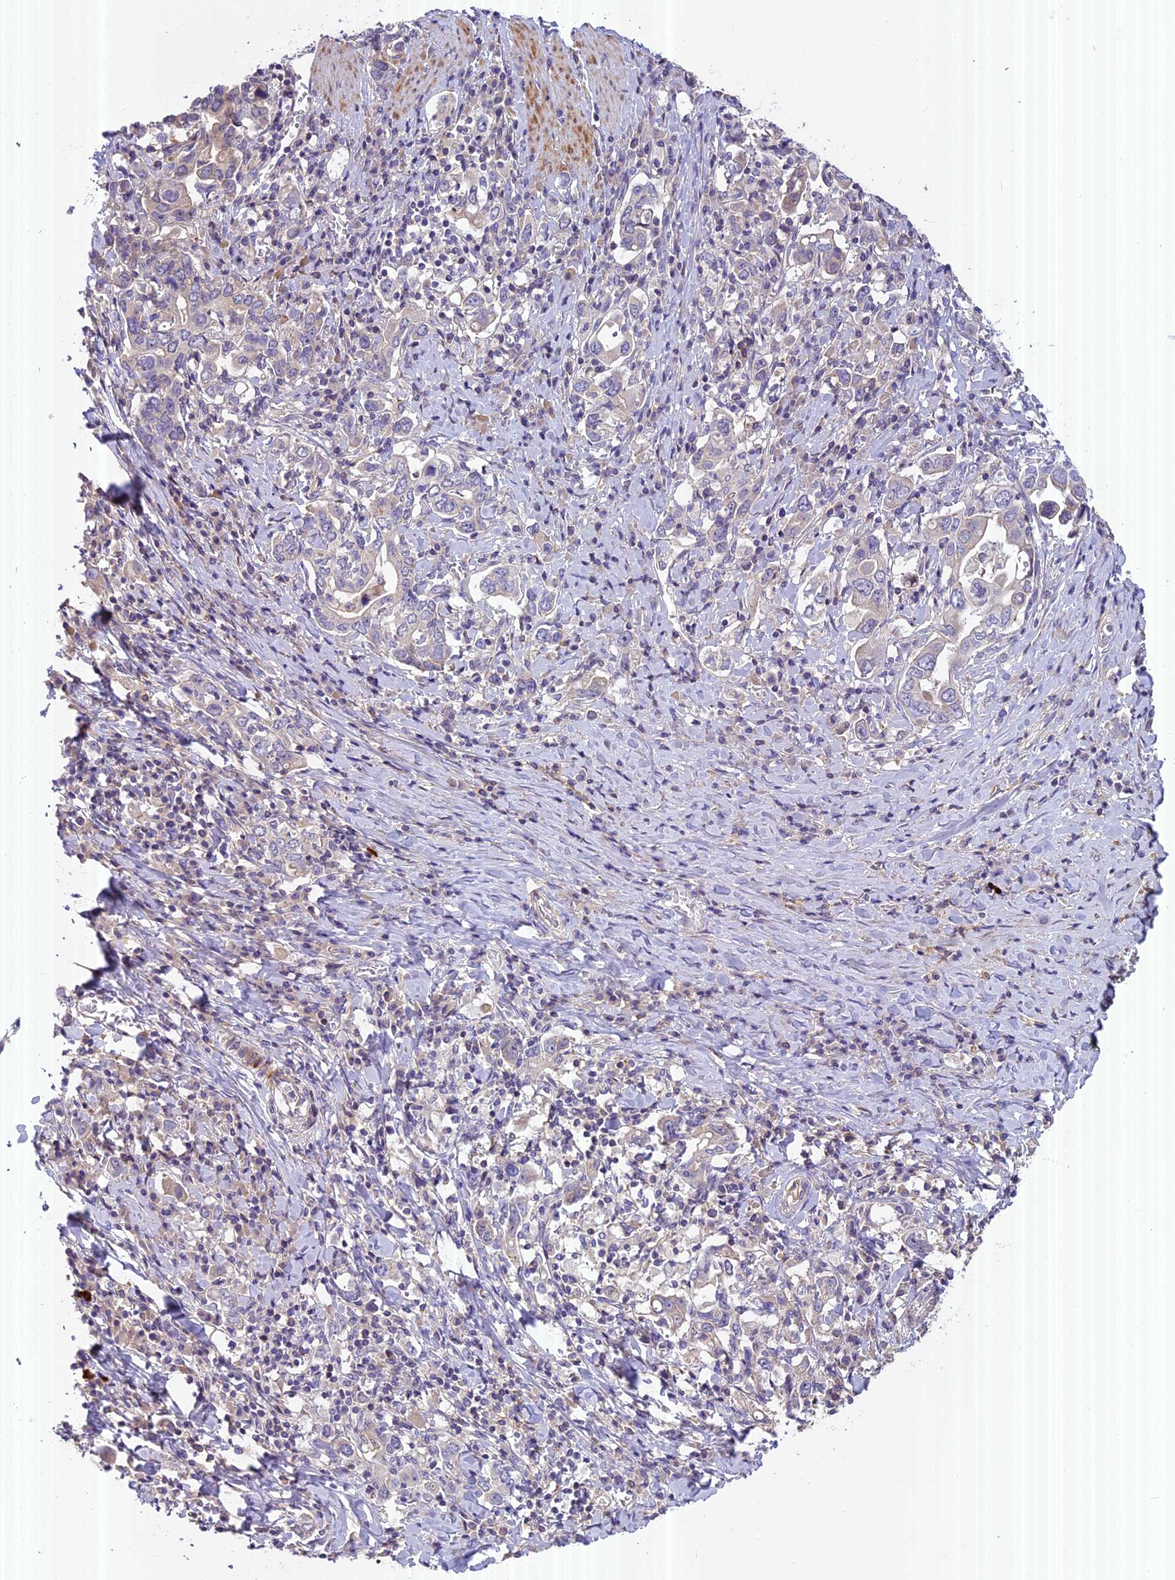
{"staining": {"intensity": "negative", "quantity": "none", "location": "none"}, "tissue": "stomach cancer", "cell_type": "Tumor cells", "image_type": "cancer", "snomed": [{"axis": "morphology", "description": "Adenocarcinoma, NOS"}, {"axis": "topography", "description": "Stomach, upper"}, {"axis": "topography", "description": "Stomach"}], "caption": "Tumor cells show no significant protein positivity in stomach cancer (adenocarcinoma). The staining is performed using DAB brown chromogen with nuclei counter-stained in using hematoxylin.", "gene": "FAM98C", "patient": {"sex": "male", "age": 62}}